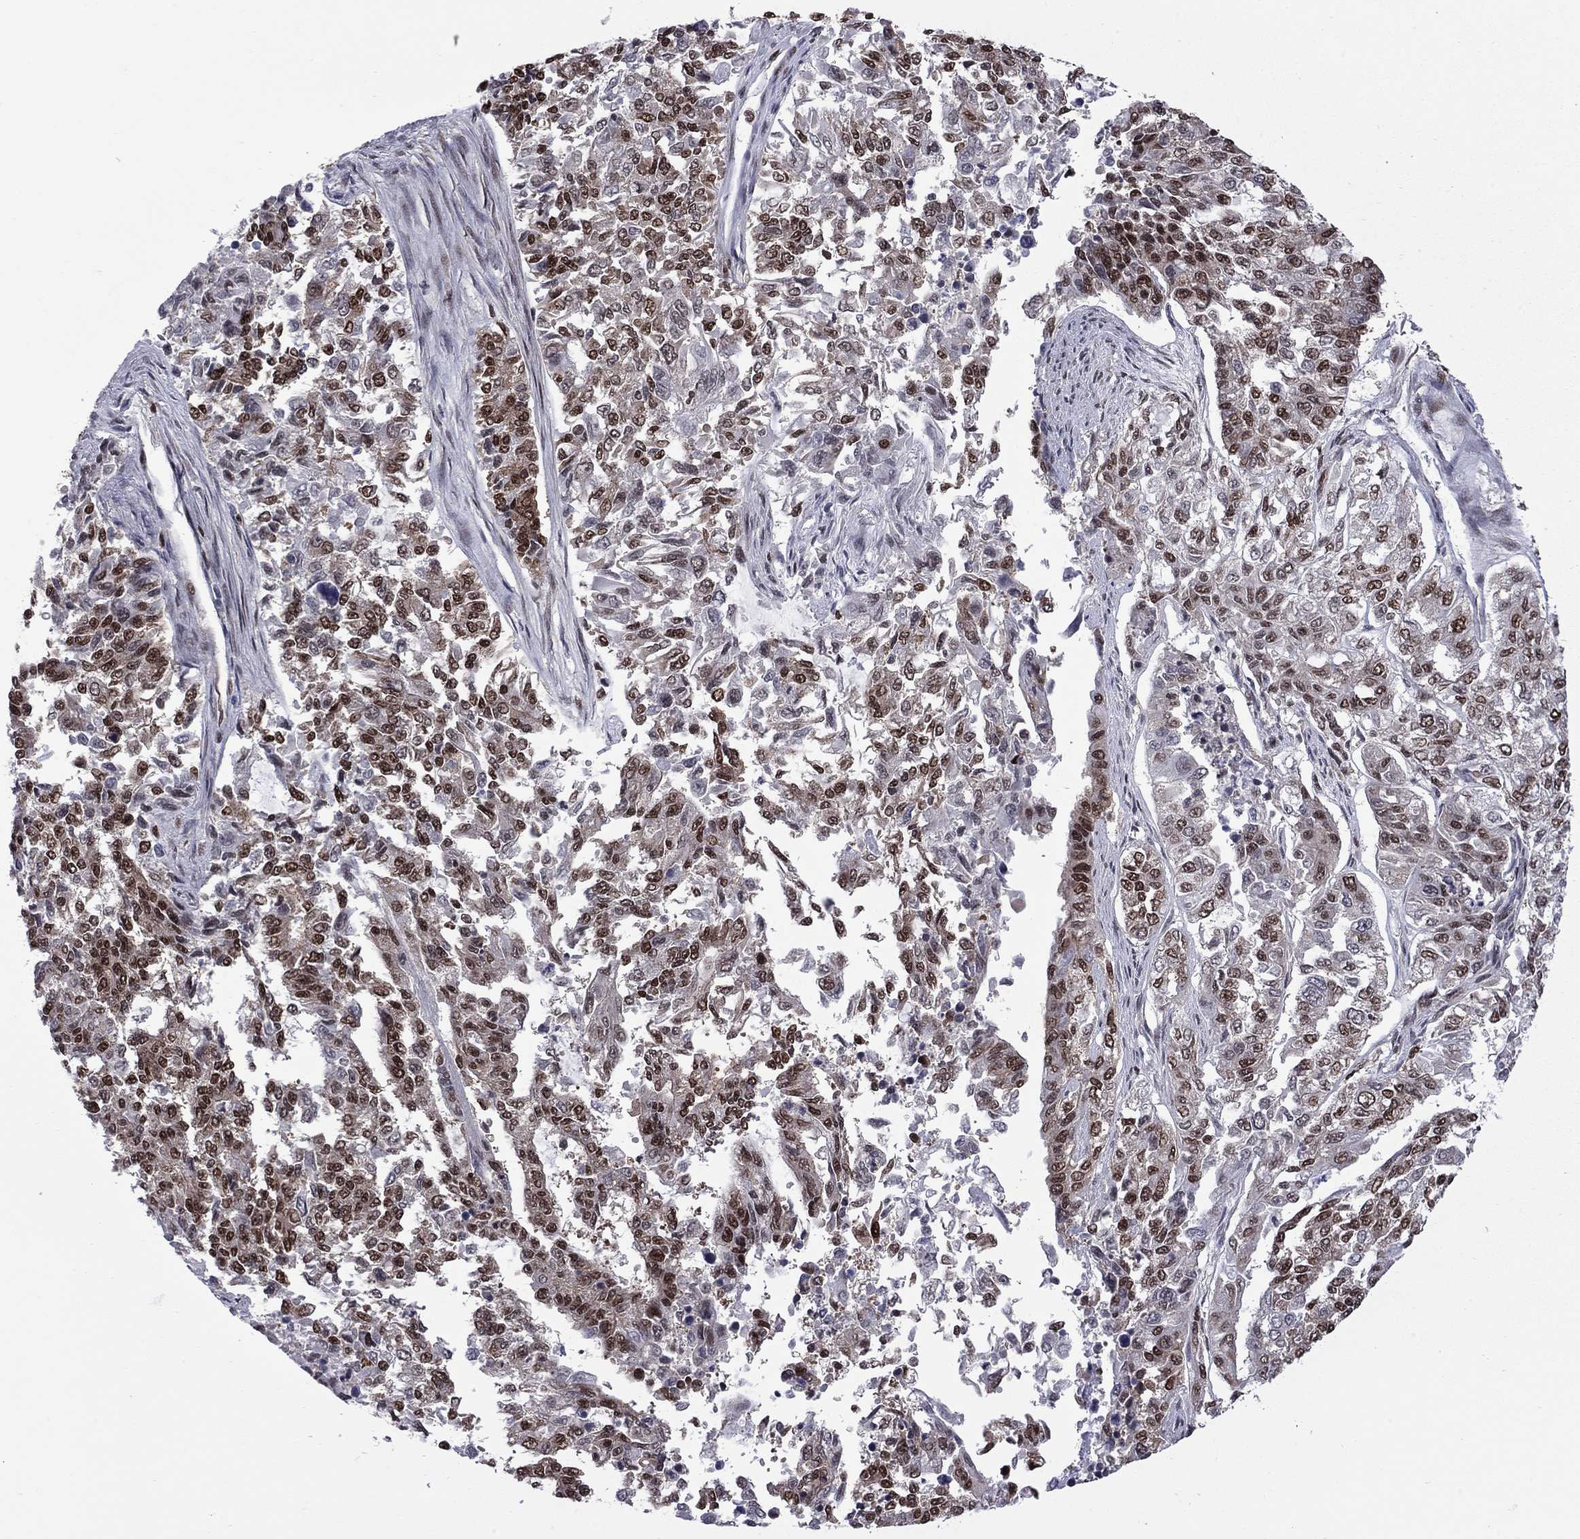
{"staining": {"intensity": "strong", "quantity": "25%-75%", "location": "nuclear"}, "tissue": "endometrial cancer", "cell_type": "Tumor cells", "image_type": "cancer", "snomed": [{"axis": "morphology", "description": "Adenocarcinoma, NOS"}, {"axis": "topography", "description": "Uterus"}], "caption": "Brown immunohistochemical staining in human endometrial adenocarcinoma reveals strong nuclear staining in about 25%-75% of tumor cells. The protein is shown in brown color, while the nuclei are stained blue.", "gene": "MED25", "patient": {"sex": "female", "age": 59}}